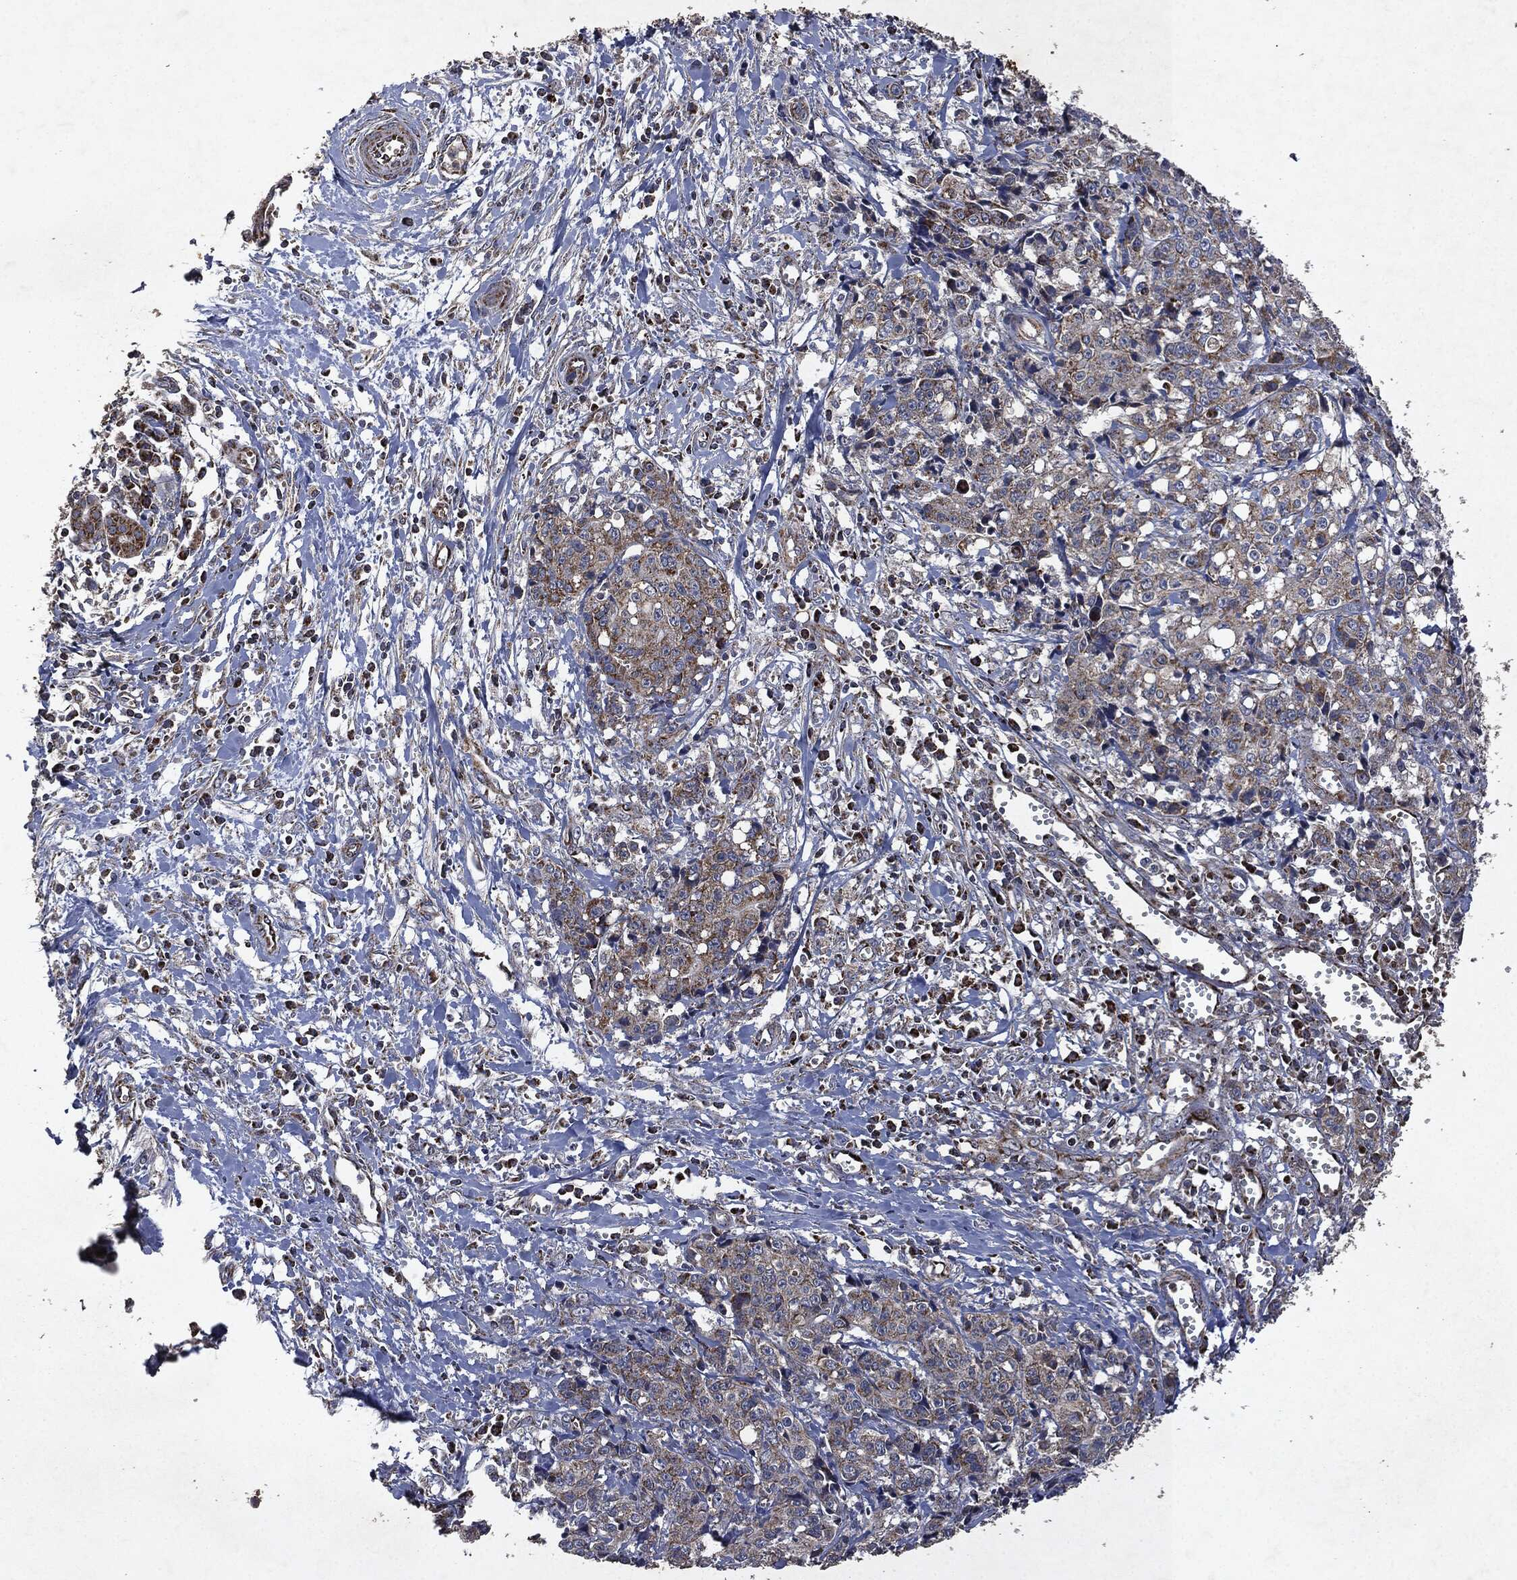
{"staining": {"intensity": "moderate", "quantity": "25%-75%", "location": "cytoplasmic/membranous"}, "tissue": "pancreatic cancer", "cell_type": "Tumor cells", "image_type": "cancer", "snomed": [{"axis": "morphology", "description": "Adenocarcinoma, NOS"}, {"axis": "topography", "description": "Pancreas"}], "caption": "The micrograph demonstrates staining of pancreatic cancer (adenocarcinoma), revealing moderate cytoplasmic/membranous protein staining (brown color) within tumor cells. (DAB IHC, brown staining for protein, blue staining for nuclei).", "gene": "RYK", "patient": {"sex": "male", "age": 64}}